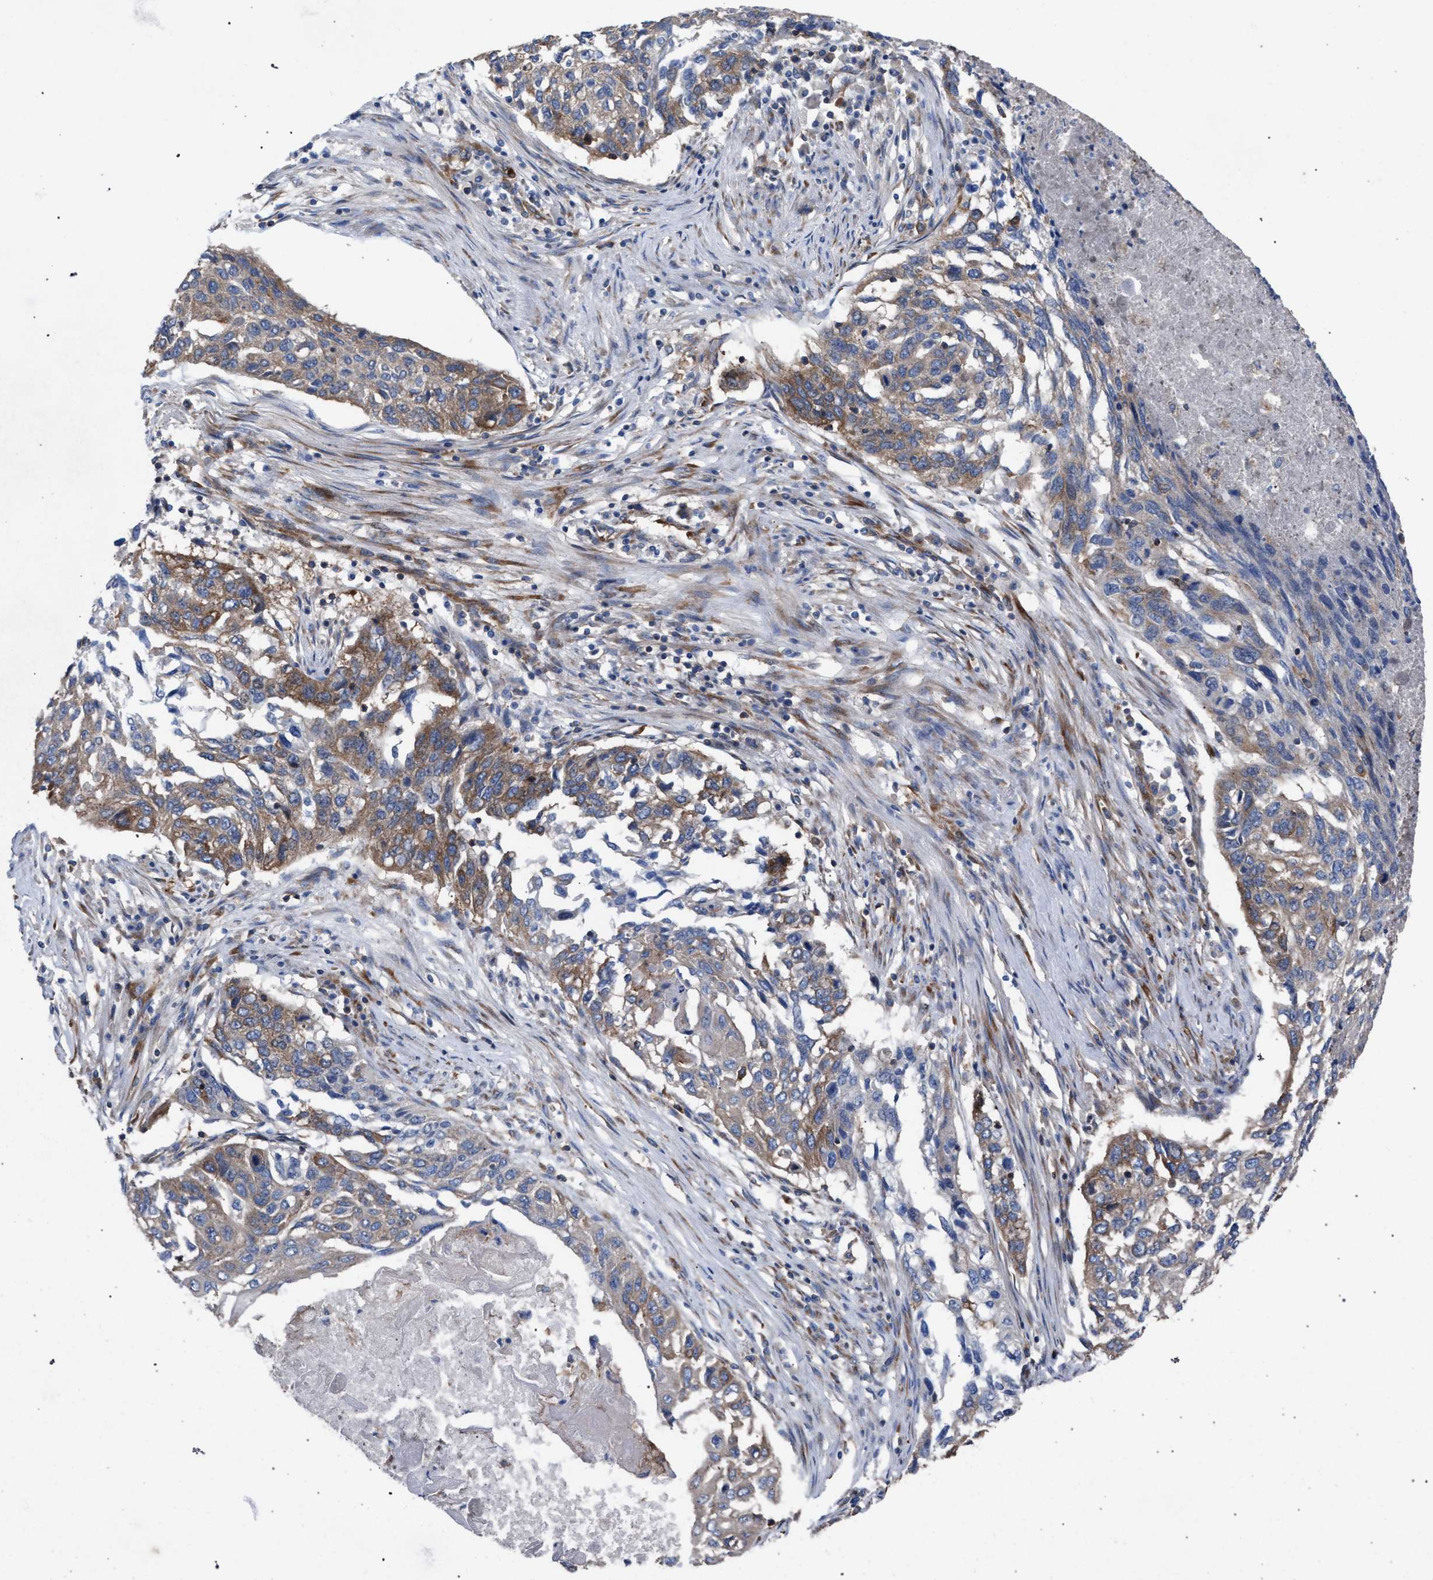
{"staining": {"intensity": "moderate", "quantity": "25%-75%", "location": "cytoplasmic/membranous"}, "tissue": "lung cancer", "cell_type": "Tumor cells", "image_type": "cancer", "snomed": [{"axis": "morphology", "description": "Squamous cell carcinoma, NOS"}, {"axis": "topography", "description": "Lung"}], "caption": "IHC image of human lung cancer (squamous cell carcinoma) stained for a protein (brown), which demonstrates medium levels of moderate cytoplasmic/membranous positivity in about 25%-75% of tumor cells.", "gene": "CDR2L", "patient": {"sex": "female", "age": 63}}